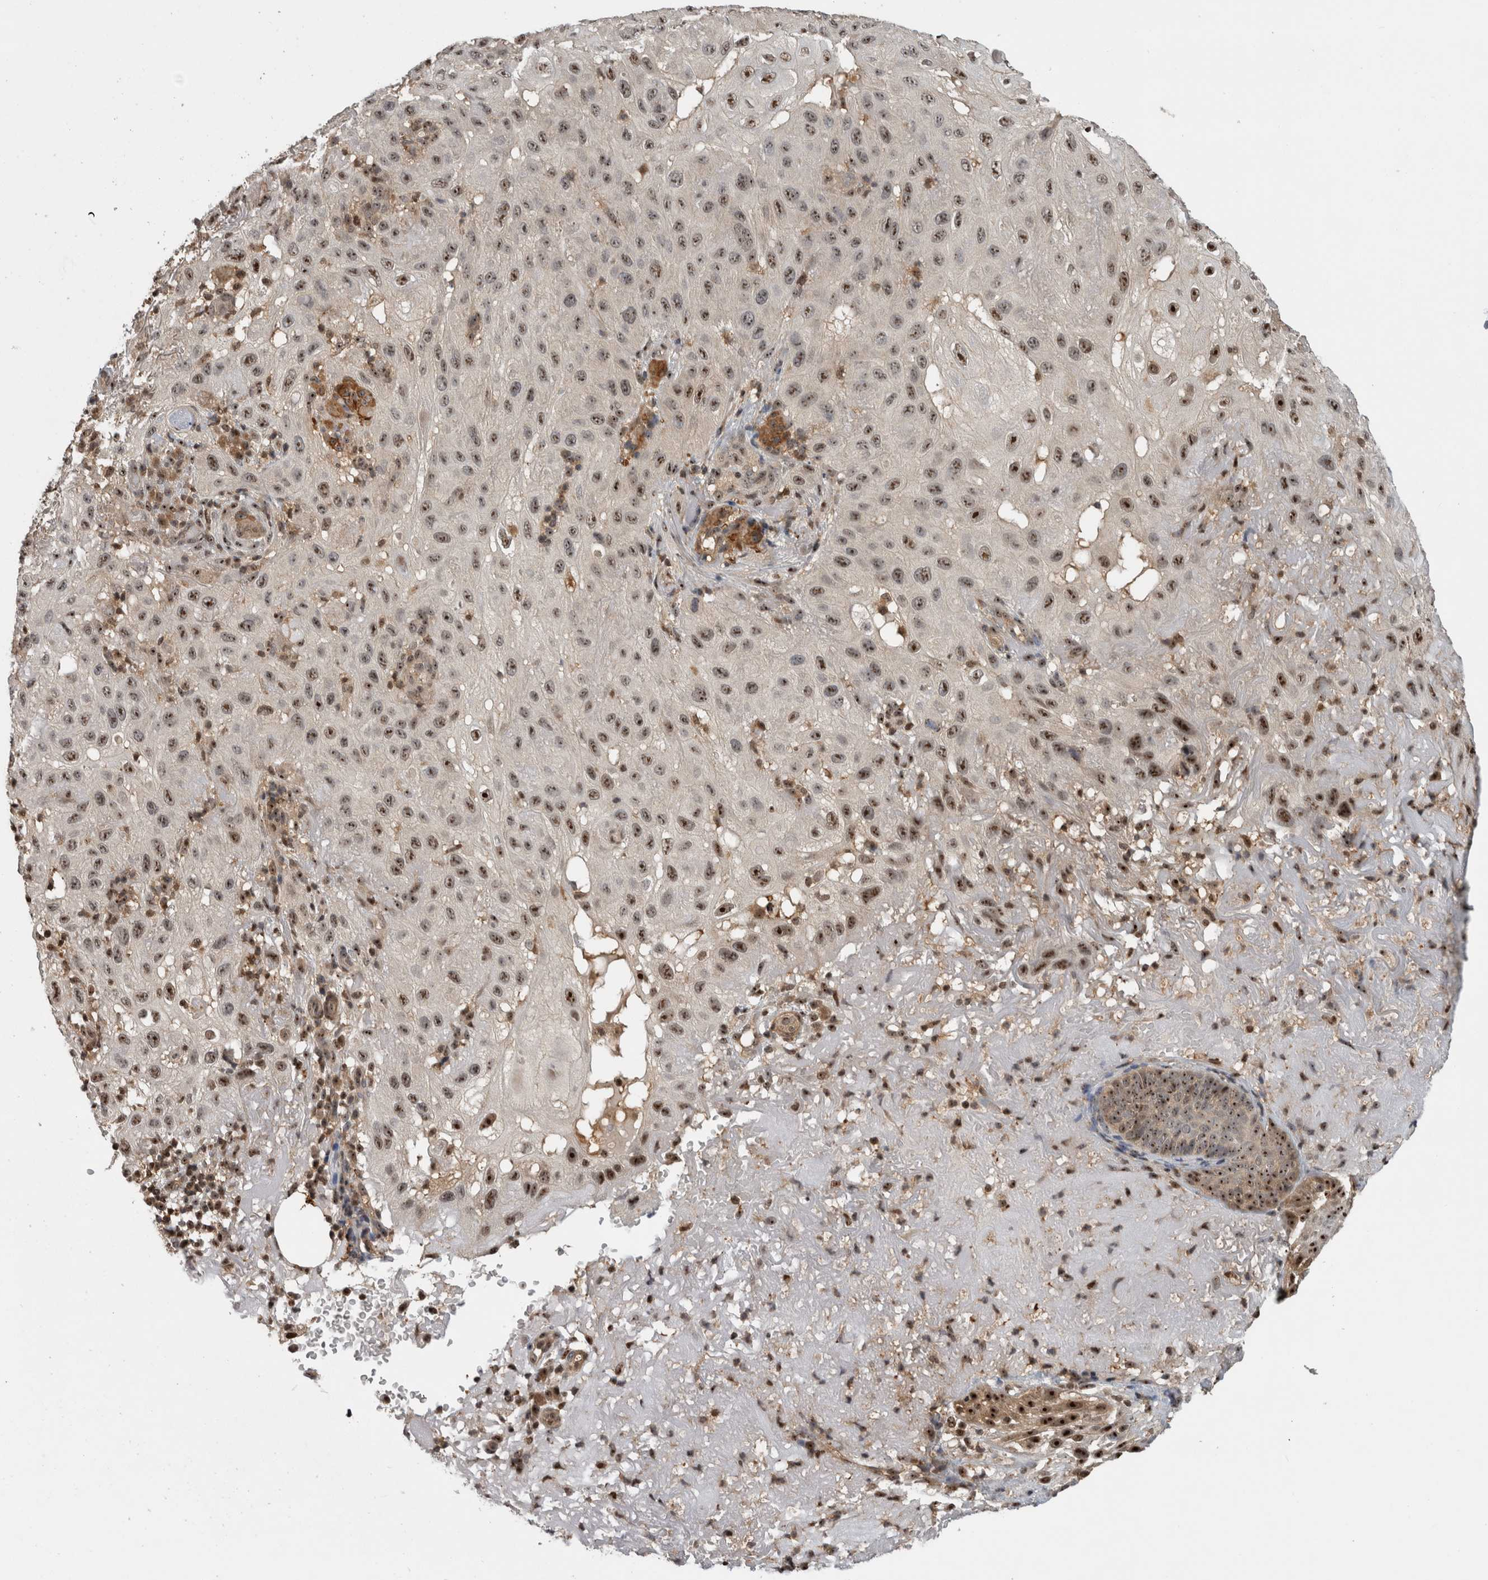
{"staining": {"intensity": "strong", "quantity": ">75%", "location": "nuclear"}, "tissue": "skin cancer", "cell_type": "Tumor cells", "image_type": "cancer", "snomed": [{"axis": "morphology", "description": "Normal tissue, NOS"}, {"axis": "morphology", "description": "Squamous cell carcinoma, NOS"}, {"axis": "topography", "description": "Skin"}], "caption": "The micrograph demonstrates a brown stain indicating the presence of a protein in the nuclear of tumor cells in skin cancer (squamous cell carcinoma).", "gene": "TDRD7", "patient": {"sex": "female", "age": 96}}